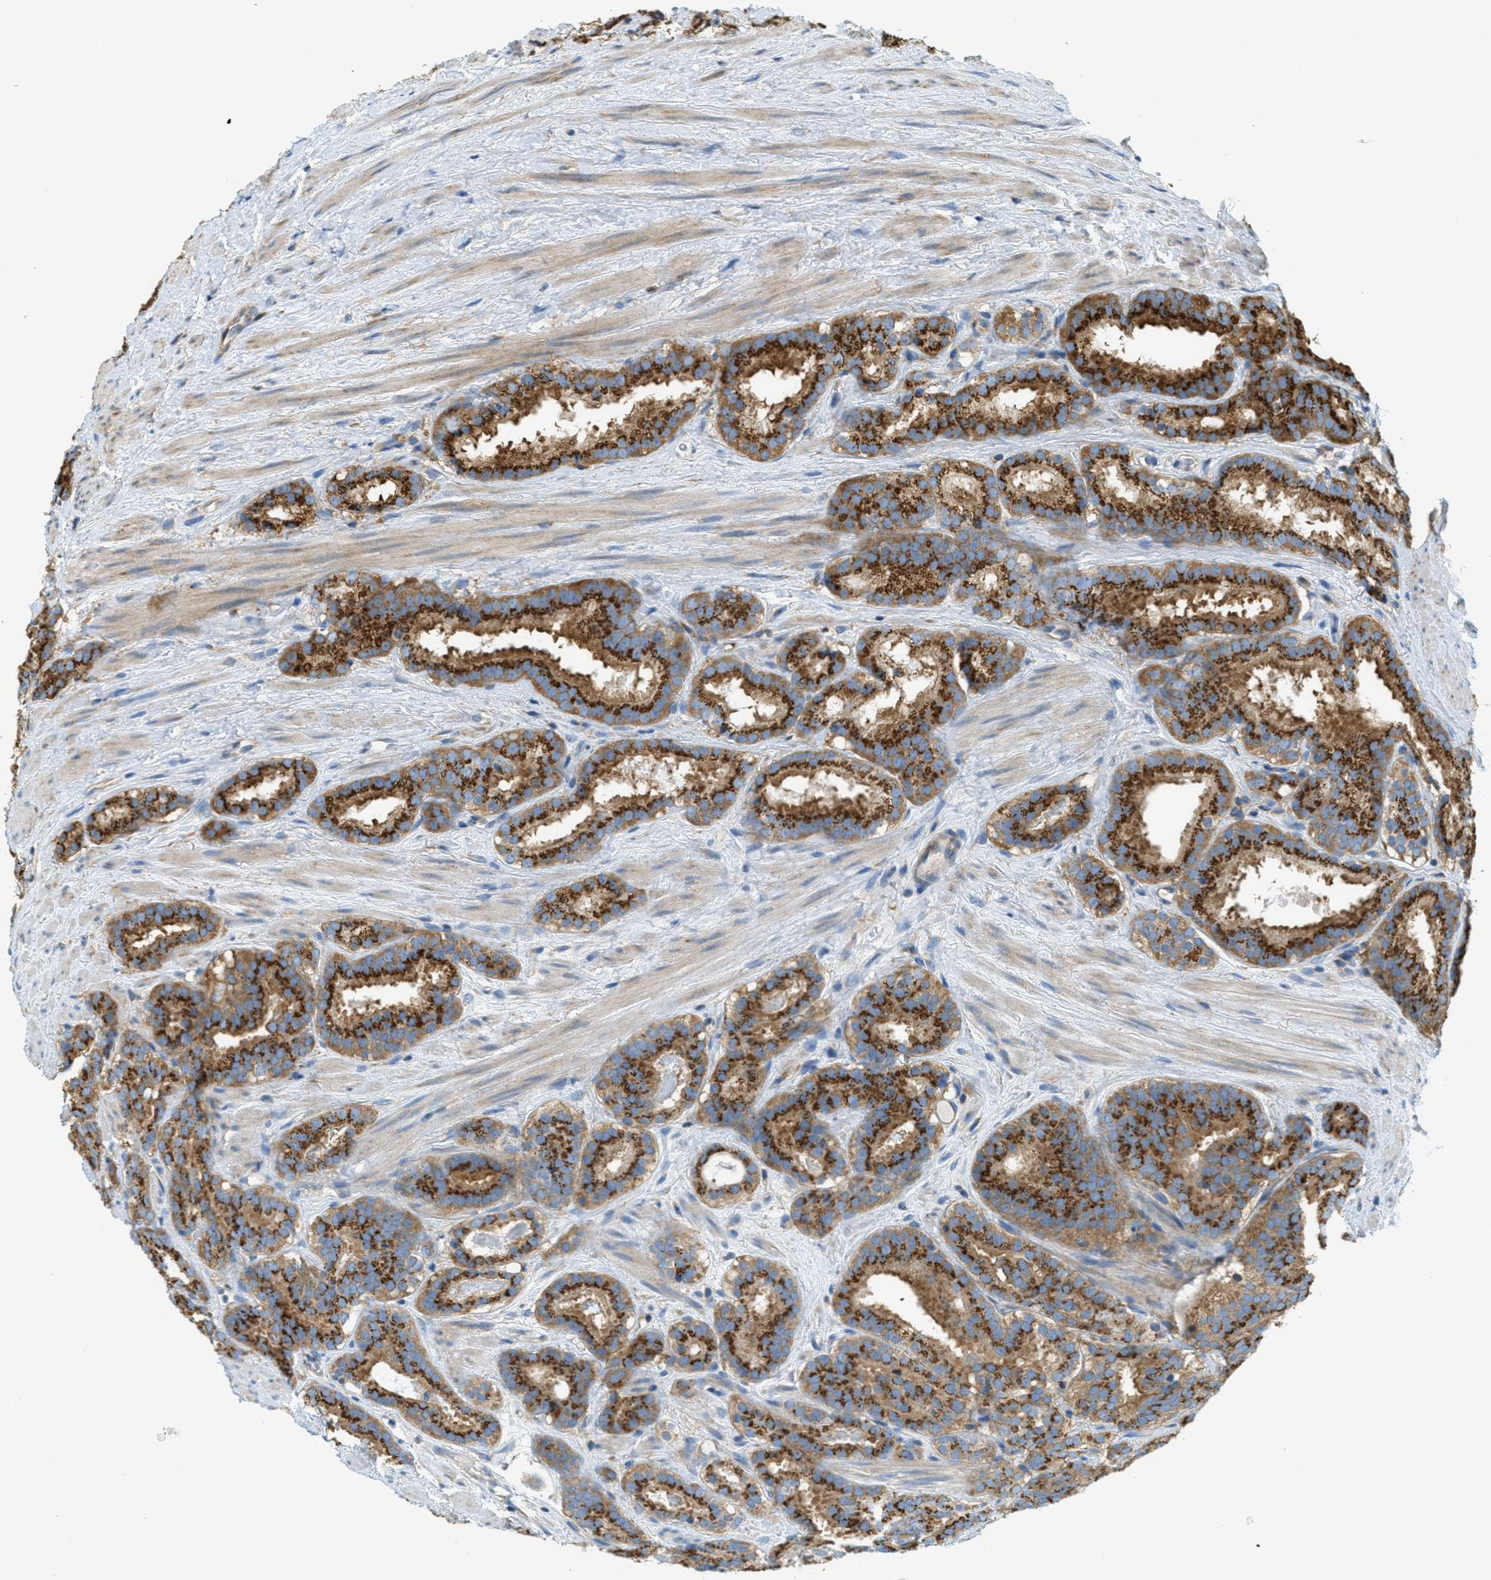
{"staining": {"intensity": "strong", "quantity": ">75%", "location": "cytoplasmic/membranous"}, "tissue": "prostate cancer", "cell_type": "Tumor cells", "image_type": "cancer", "snomed": [{"axis": "morphology", "description": "Adenocarcinoma, Low grade"}, {"axis": "topography", "description": "Prostate"}], "caption": "Immunohistochemical staining of prostate cancer demonstrates high levels of strong cytoplasmic/membranous protein staining in about >75% of tumor cells.", "gene": "ABCF1", "patient": {"sex": "male", "age": 69}}